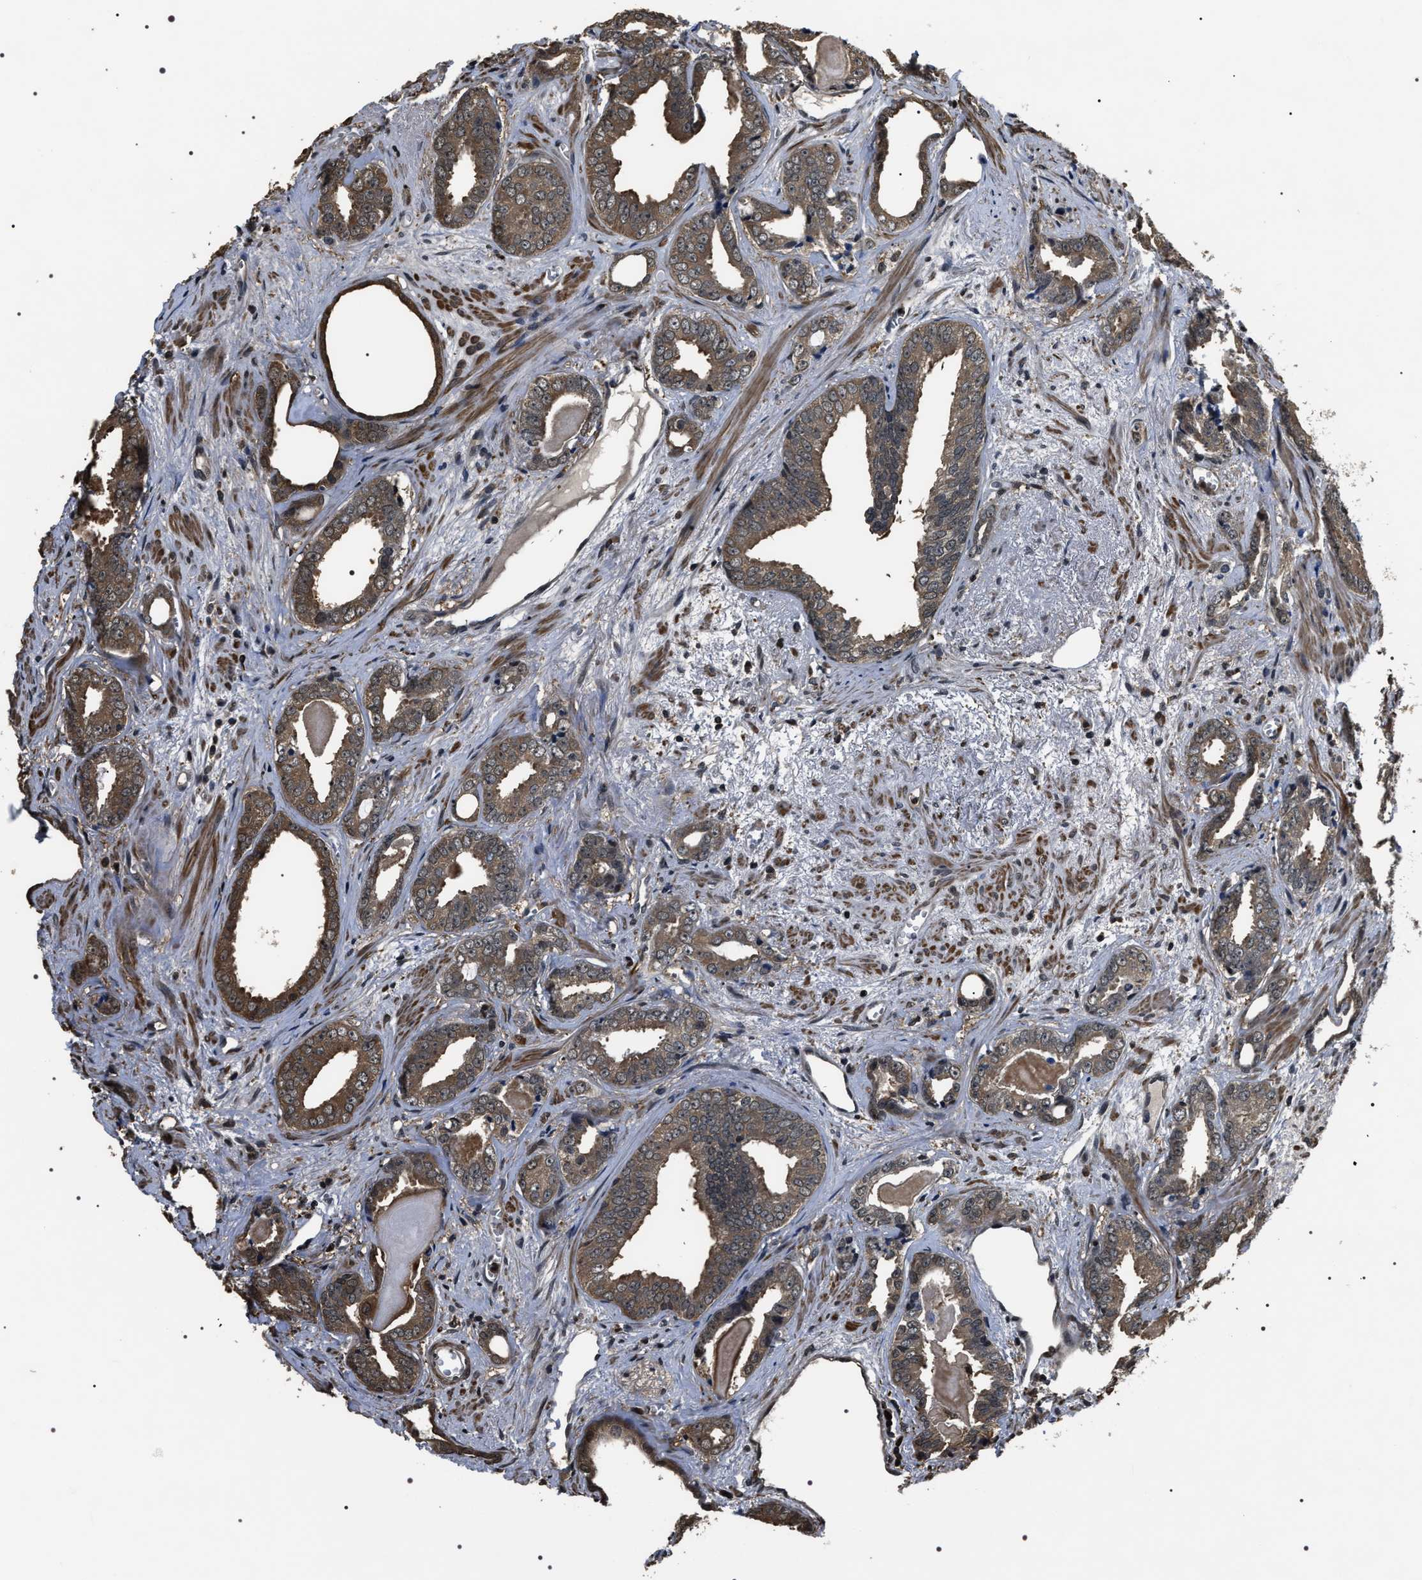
{"staining": {"intensity": "moderate", "quantity": "25%-75%", "location": "cytoplasmic/membranous"}, "tissue": "prostate cancer", "cell_type": "Tumor cells", "image_type": "cancer", "snomed": [{"axis": "morphology", "description": "Adenocarcinoma, Medium grade"}, {"axis": "topography", "description": "Prostate"}], "caption": "Immunohistochemical staining of medium-grade adenocarcinoma (prostate) displays medium levels of moderate cytoplasmic/membranous protein staining in about 25%-75% of tumor cells.", "gene": "ARHGAP22", "patient": {"sex": "male", "age": 79}}